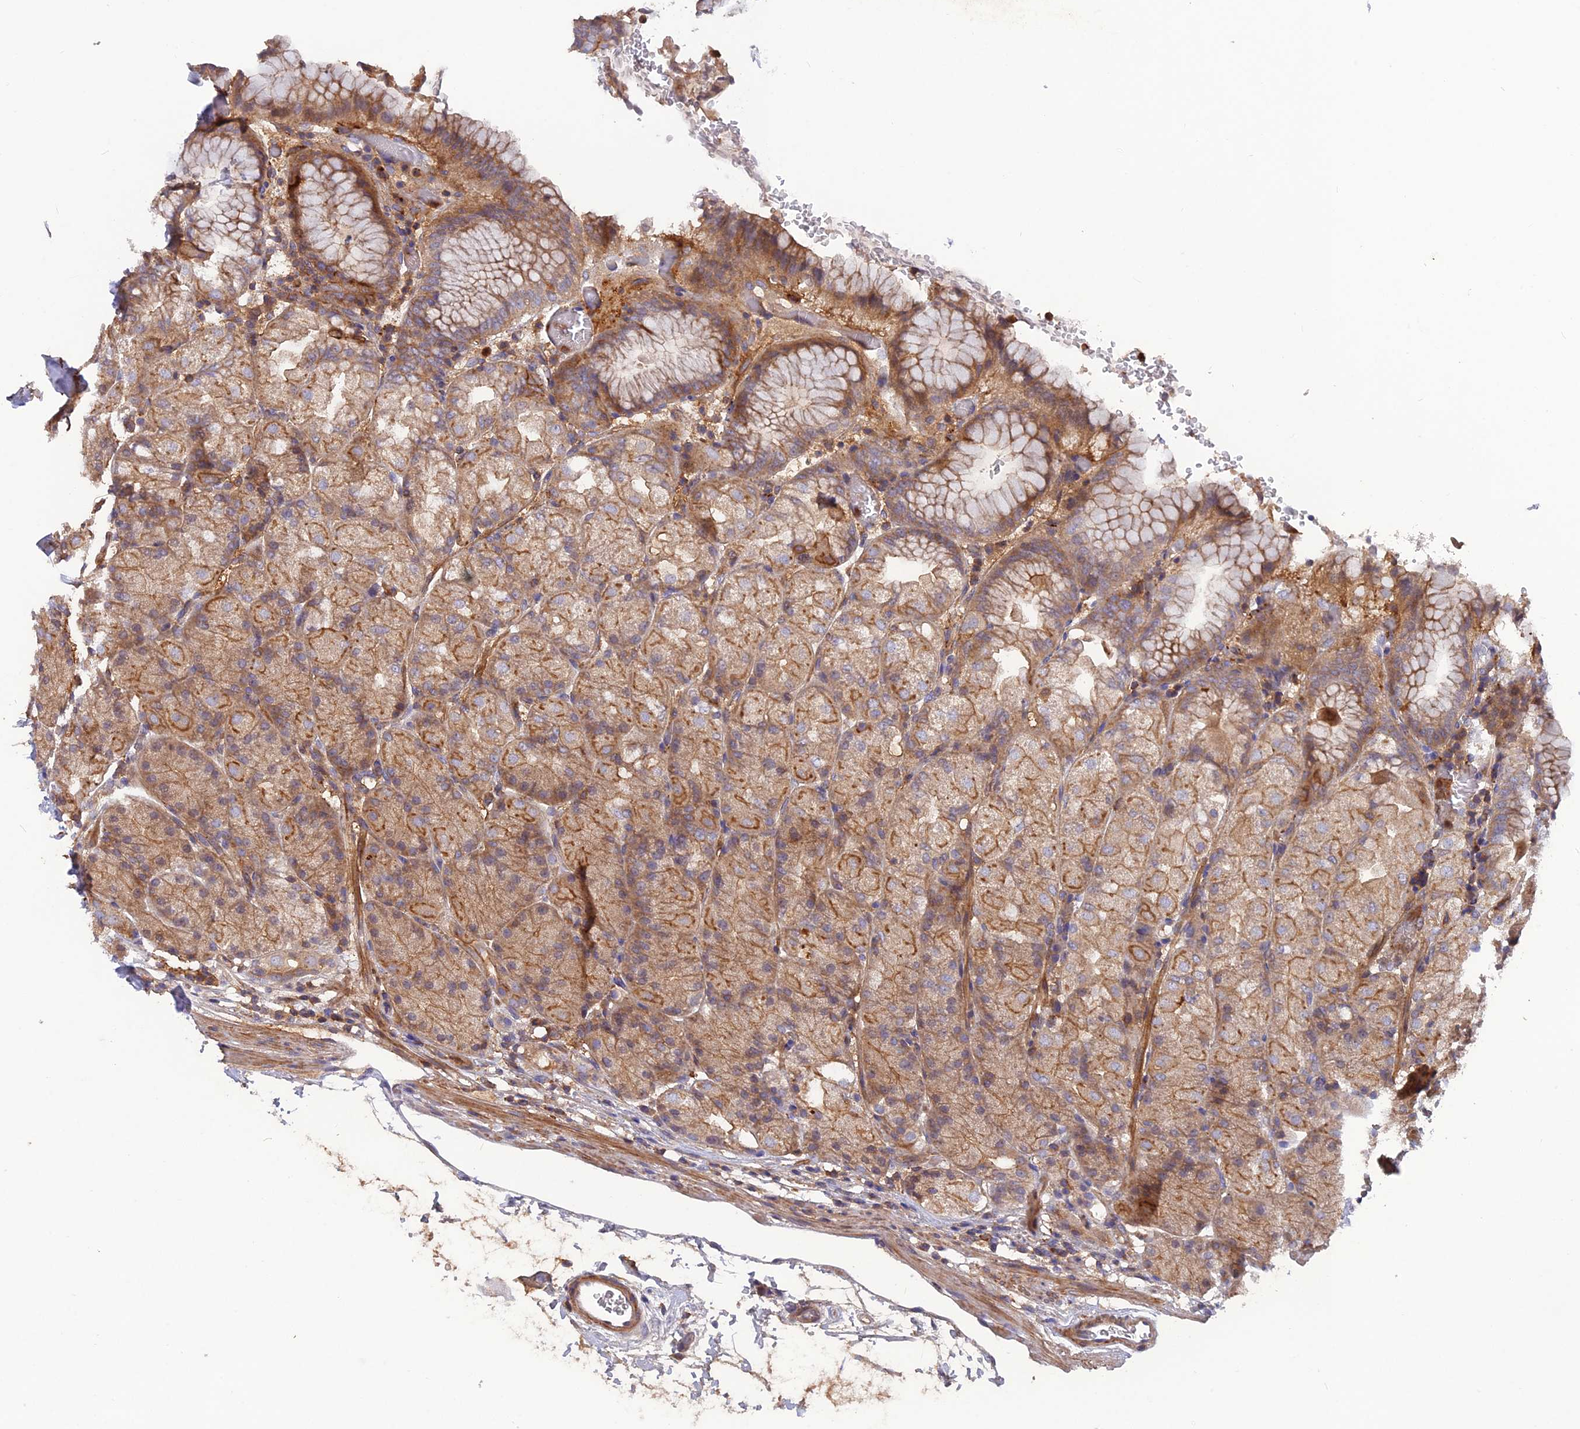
{"staining": {"intensity": "moderate", "quantity": "25%-75%", "location": "cytoplasmic/membranous"}, "tissue": "stomach", "cell_type": "Glandular cells", "image_type": "normal", "snomed": [{"axis": "morphology", "description": "Normal tissue, NOS"}, {"axis": "topography", "description": "Stomach, upper"}, {"axis": "topography", "description": "Stomach, lower"}], "caption": "A high-resolution photomicrograph shows immunohistochemistry (IHC) staining of unremarkable stomach, which shows moderate cytoplasmic/membranous positivity in approximately 25%-75% of glandular cells.", "gene": "CPNE7", "patient": {"sex": "male", "age": 62}}